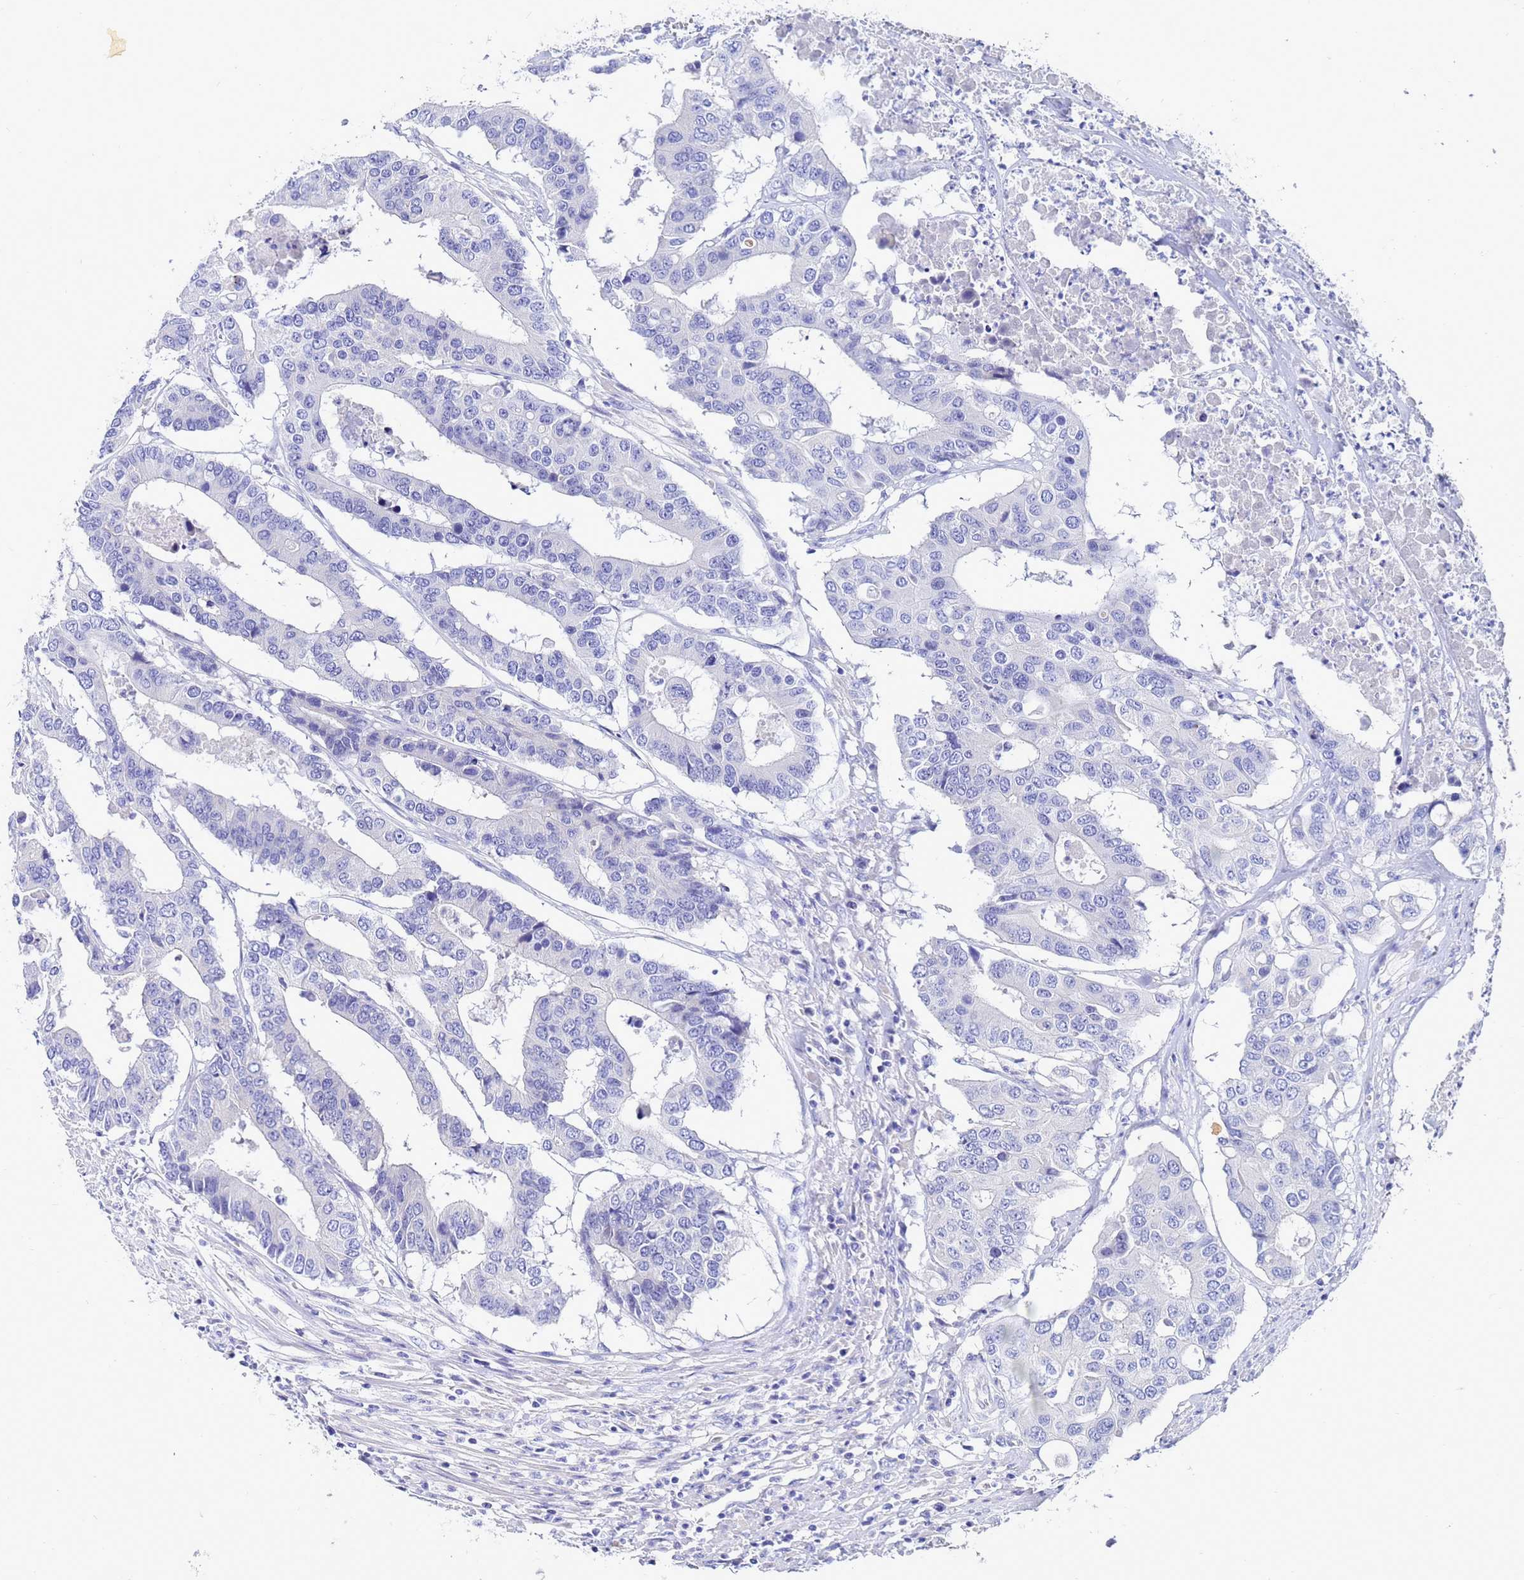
{"staining": {"intensity": "negative", "quantity": "none", "location": "none"}, "tissue": "colorectal cancer", "cell_type": "Tumor cells", "image_type": "cancer", "snomed": [{"axis": "morphology", "description": "Adenocarcinoma, NOS"}, {"axis": "topography", "description": "Colon"}], "caption": "This is an immunohistochemistry (IHC) micrograph of colorectal adenocarcinoma. There is no staining in tumor cells.", "gene": "C2orf72", "patient": {"sex": "male", "age": 77}}